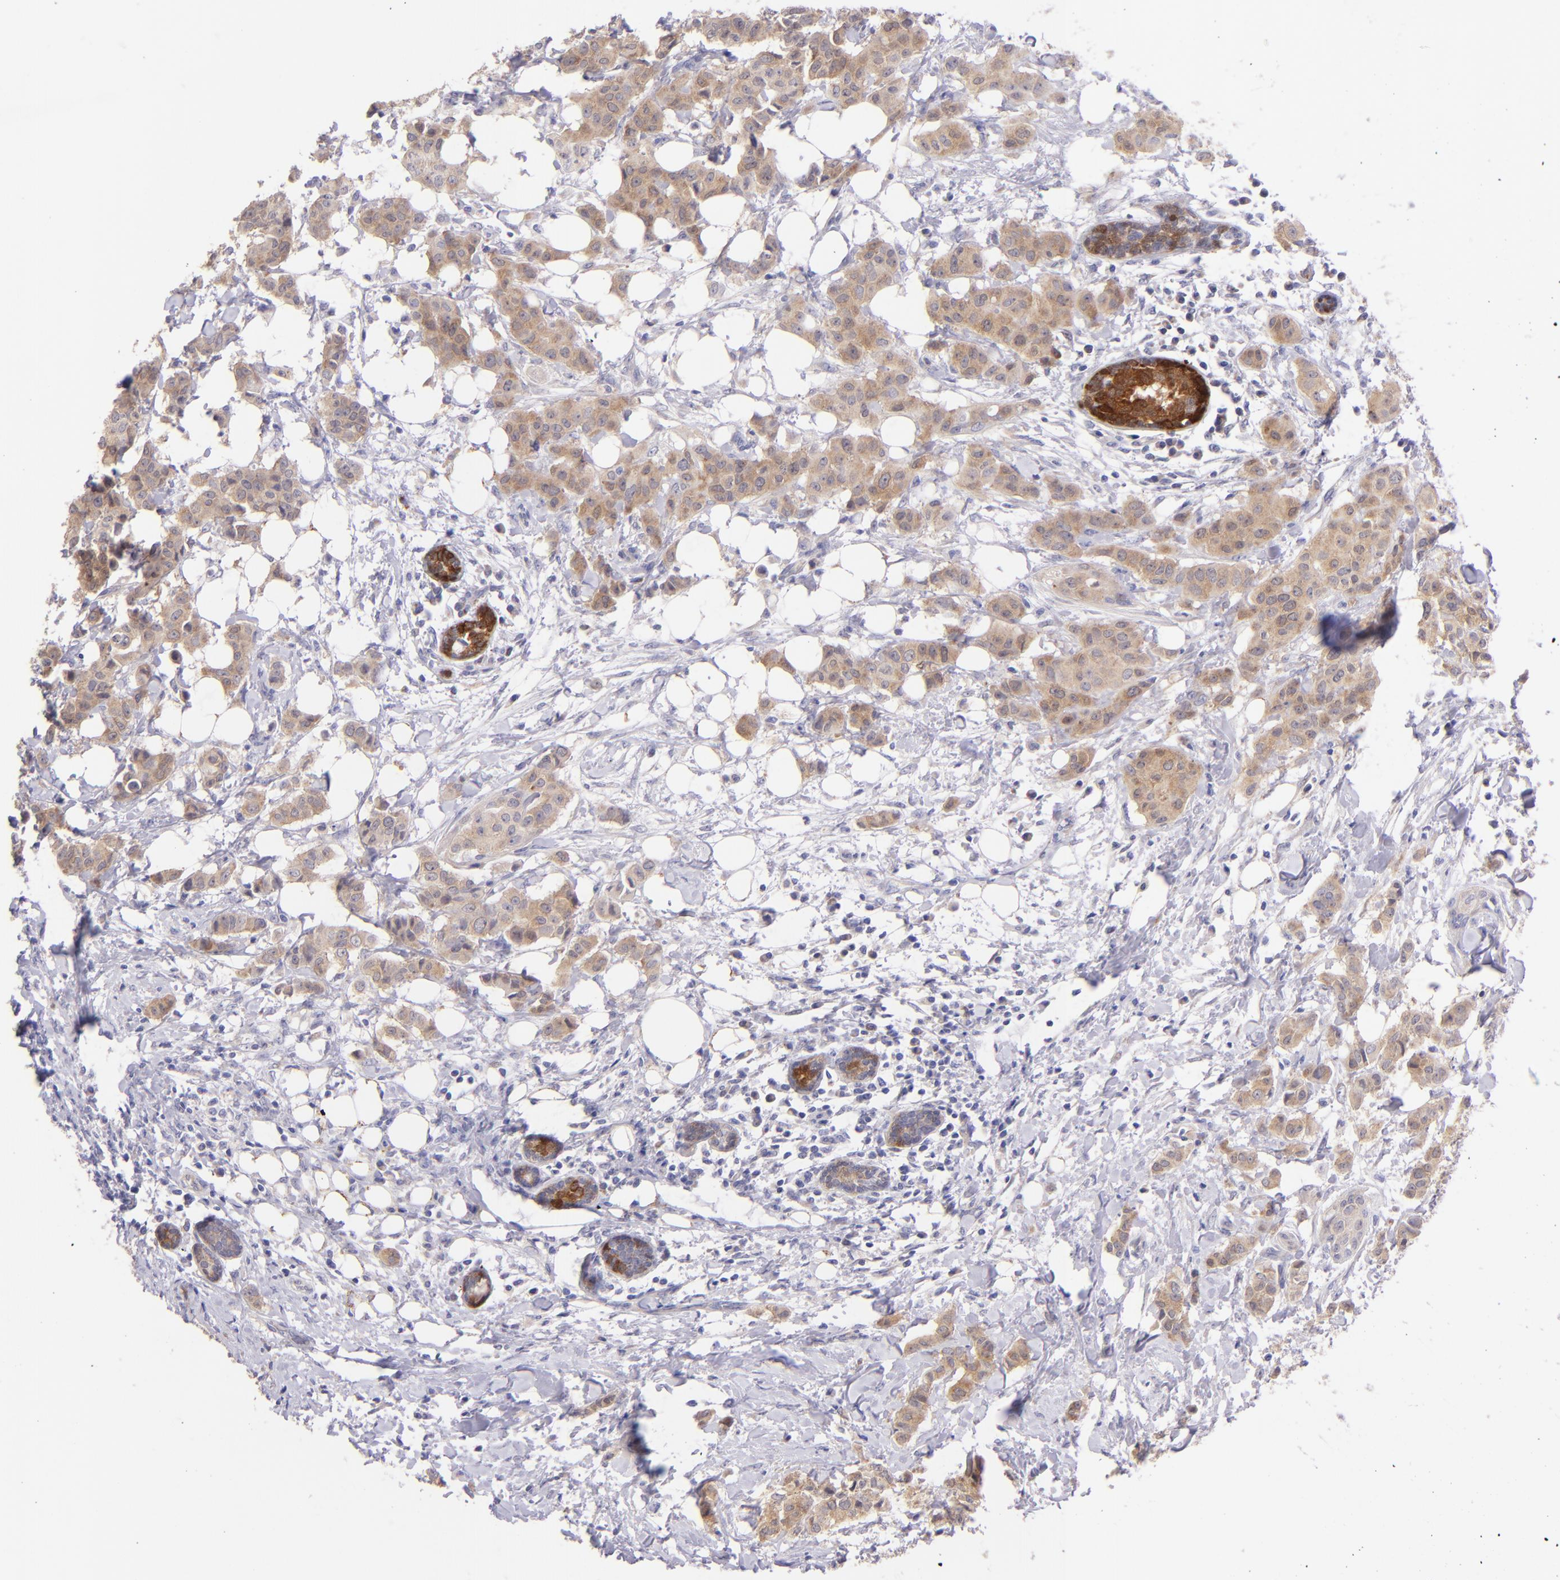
{"staining": {"intensity": "moderate", "quantity": ">75%", "location": "cytoplasmic/membranous"}, "tissue": "breast cancer", "cell_type": "Tumor cells", "image_type": "cancer", "snomed": [{"axis": "morphology", "description": "Duct carcinoma"}, {"axis": "topography", "description": "Breast"}], "caption": "DAB (3,3'-diaminobenzidine) immunohistochemical staining of human breast cancer (intraductal carcinoma) exhibits moderate cytoplasmic/membranous protein positivity in approximately >75% of tumor cells.", "gene": "SH2D4A", "patient": {"sex": "female", "age": 40}}